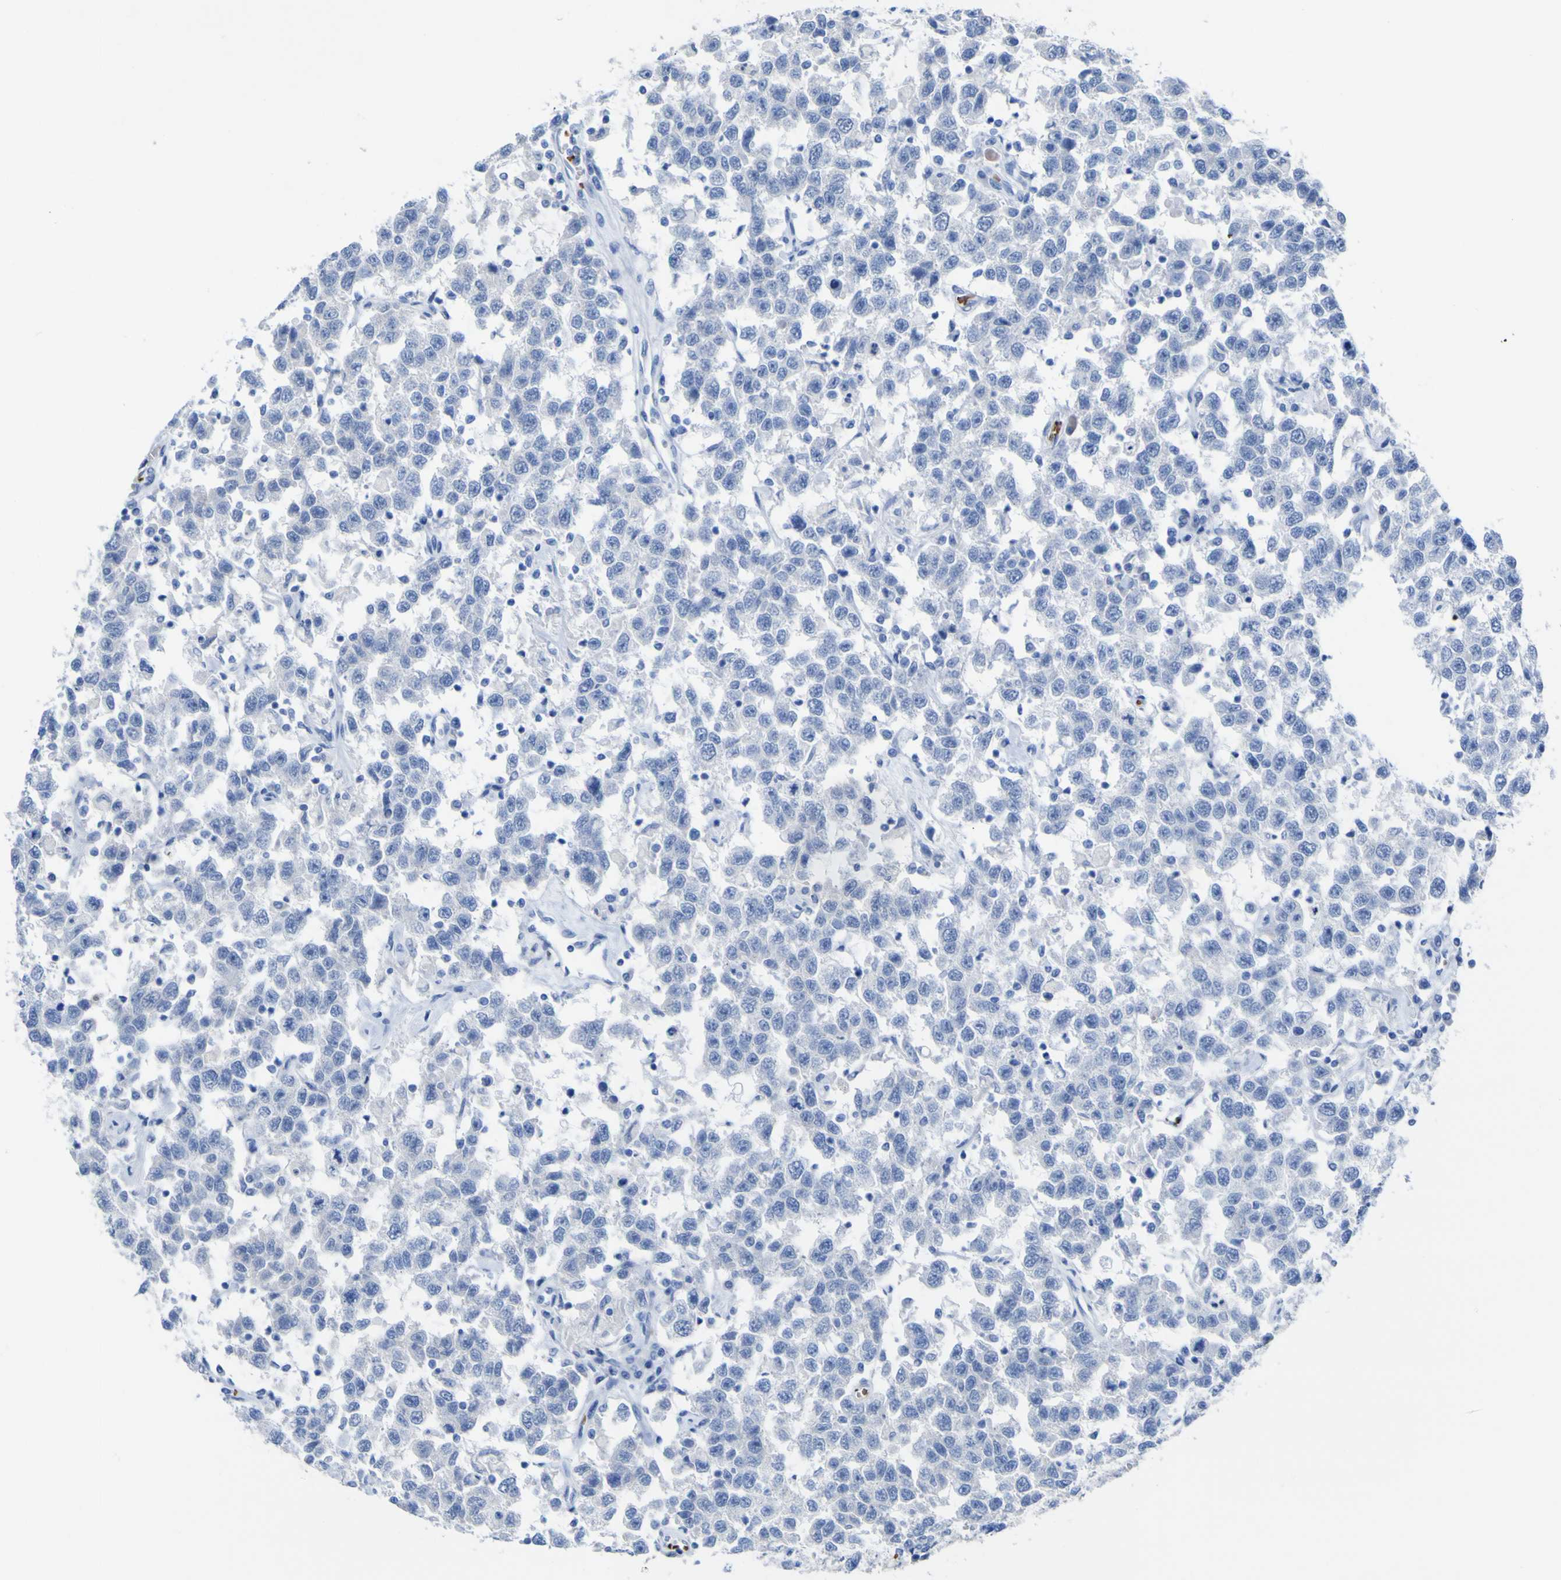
{"staining": {"intensity": "negative", "quantity": "none", "location": "none"}, "tissue": "testis cancer", "cell_type": "Tumor cells", "image_type": "cancer", "snomed": [{"axis": "morphology", "description": "Seminoma, NOS"}, {"axis": "topography", "description": "Testis"}], "caption": "An immunohistochemistry (IHC) photomicrograph of seminoma (testis) is shown. There is no staining in tumor cells of seminoma (testis).", "gene": "GCM1", "patient": {"sex": "male", "age": 41}}